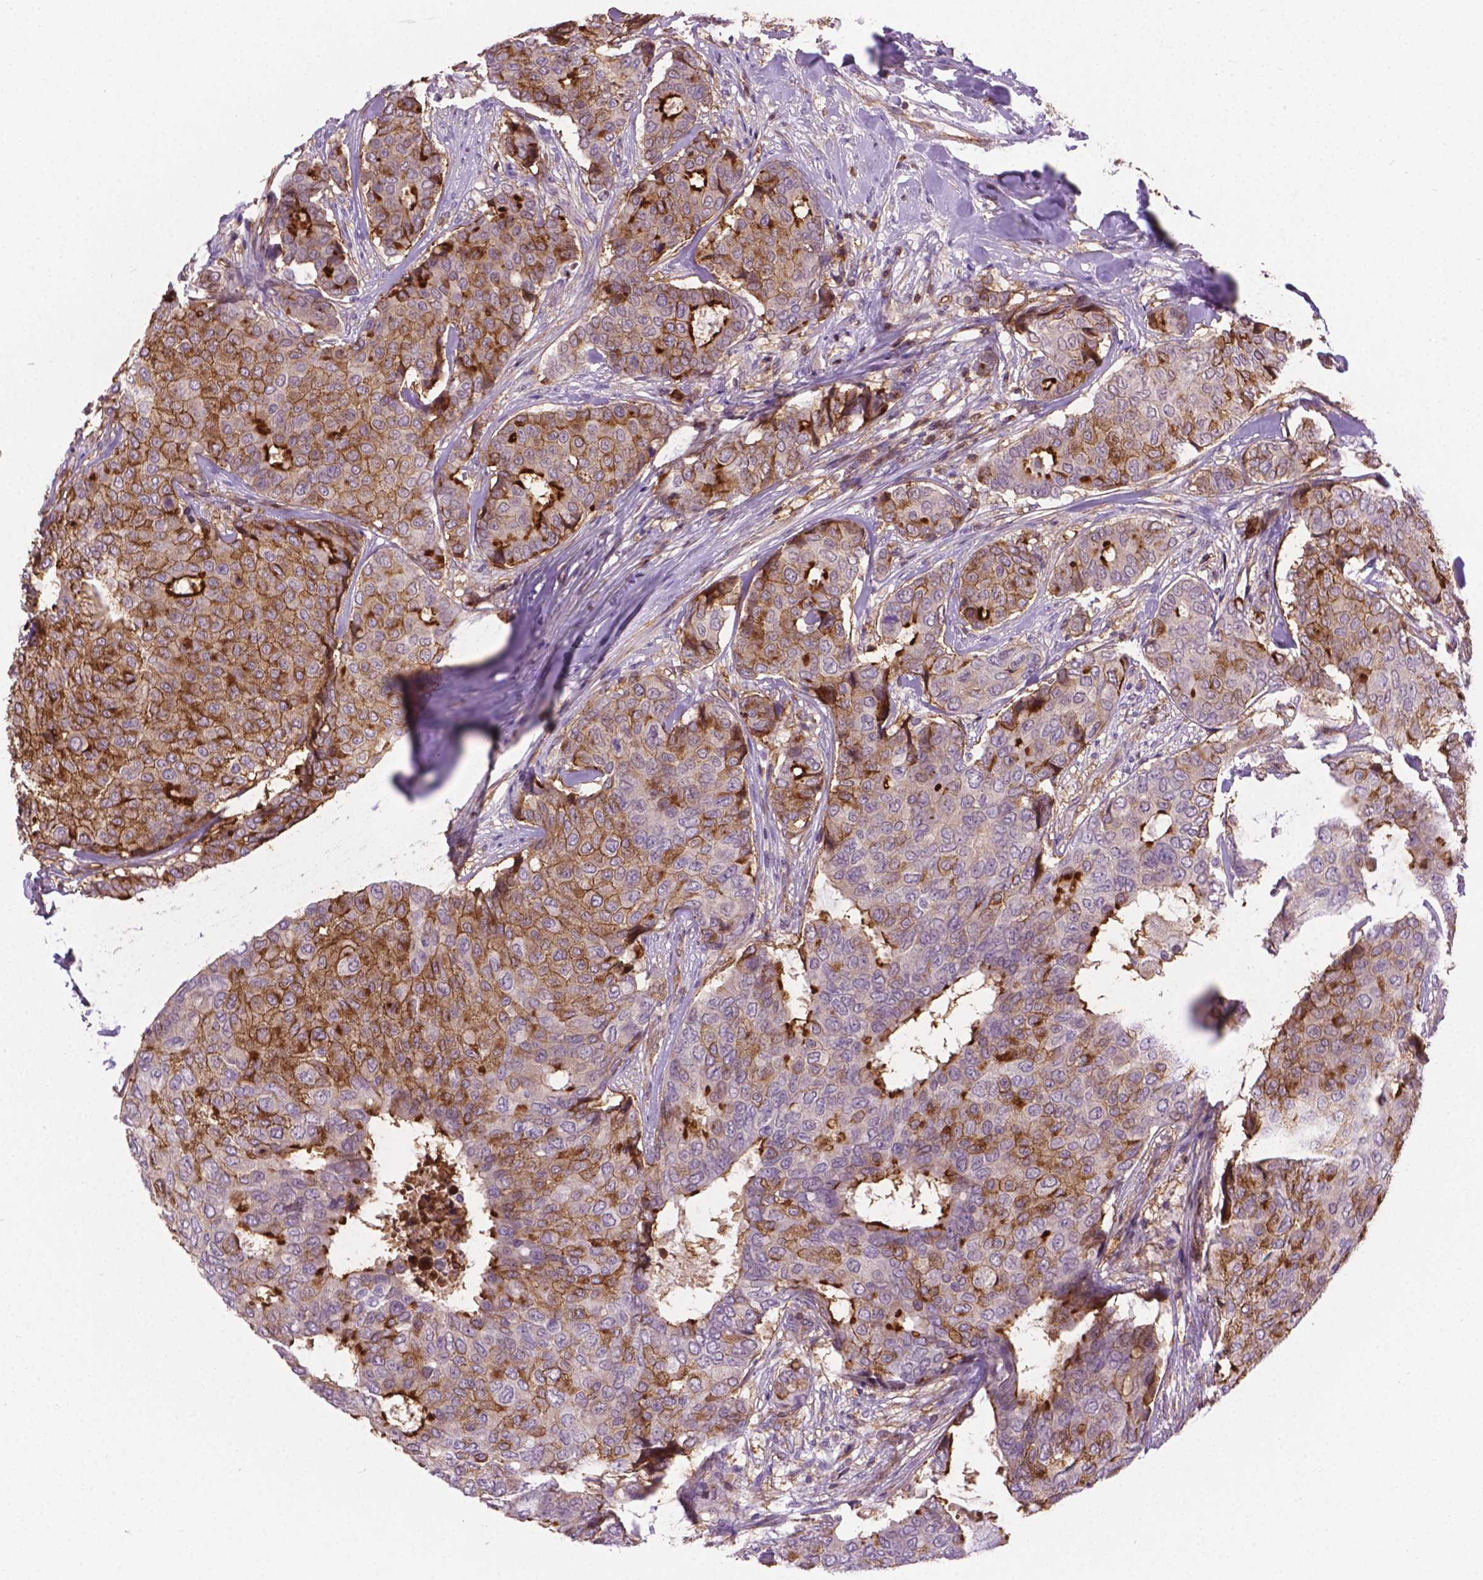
{"staining": {"intensity": "moderate", "quantity": ">75%", "location": "cytoplasmic/membranous"}, "tissue": "breast cancer", "cell_type": "Tumor cells", "image_type": "cancer", "snomed": [{"axis": "morphology", "description": "Duct carcinoma"}, {"axis": "topography", "description": "Breast"}], "caption": "Tumor cells demonstrate medium levels of moderate cytoplasmic/membranous staining in approximately >75% of cells in breast invasive ductal carcinoma. (Brightfield microscopy of DAB IHC at high magnification).", "gene": "ACAD10", "patient": {"sex": "female", "age": 75}}